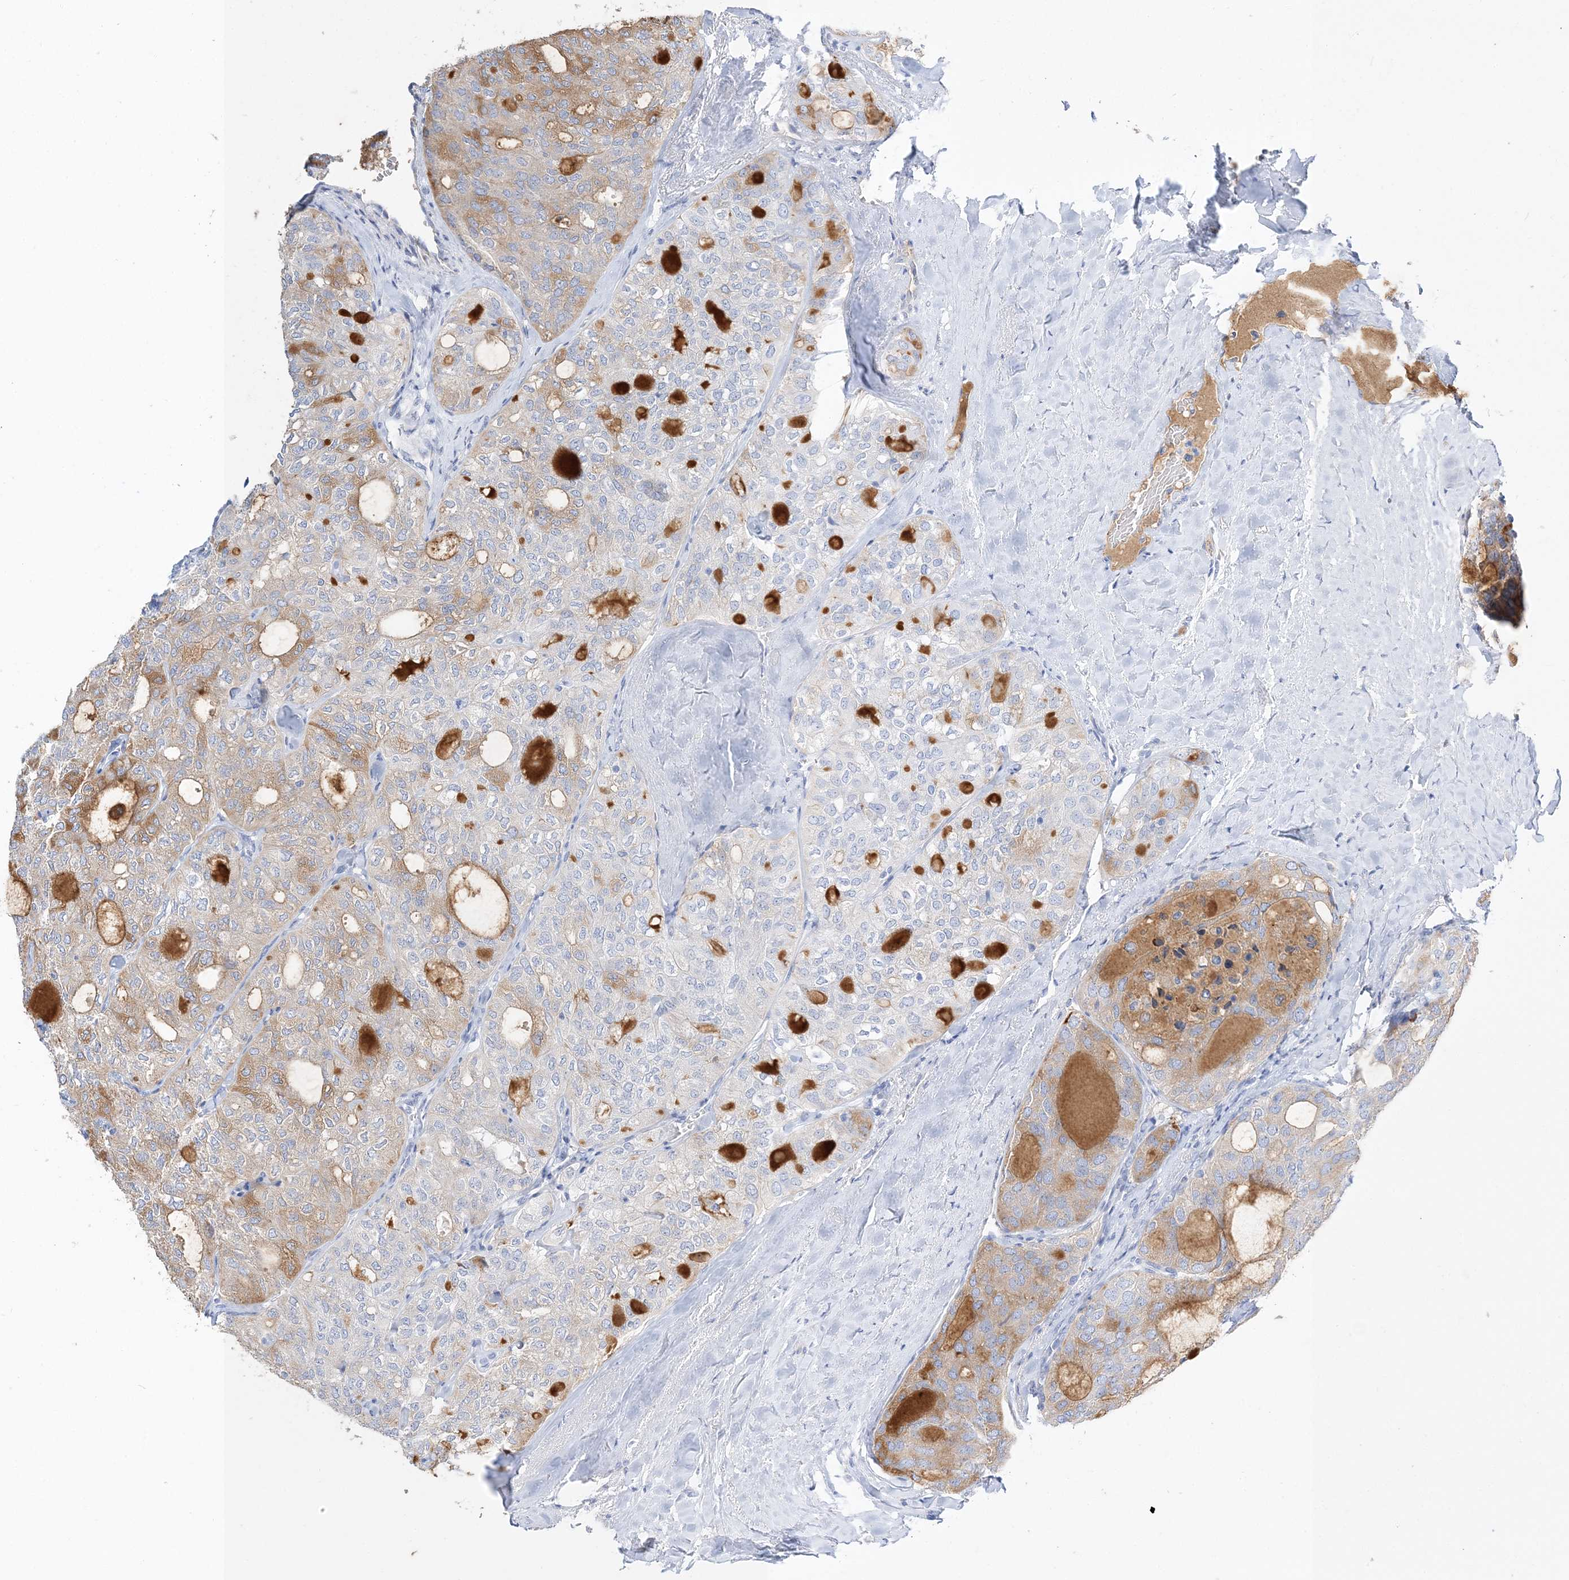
{"staining": {"intensity": "moderate", "quantity": "<25%", "location": "cytoplasmic/membranous"}, "tissue": "thyroid cancer", "cell_type": "Tumor cells", "image_type": "cancer", "snomed": [{"axis": "morphology", "description": "Follicular adenoma carcinoma, NOS"}, {"axis": "topography", "description": "Thyroid gland"}], "caption": "Thyroid follicular adenoma carcinoma tissue exhibits moderate cytoplasmic/membranous positivity in approximately <25% of tumor cells Using DAB (brown) and hematoxylin (blue) stains, captured at high magnification using brightfield microscopy.", "gene": "TSPYL6", "patient": {"sex": "male", "age": 75}}